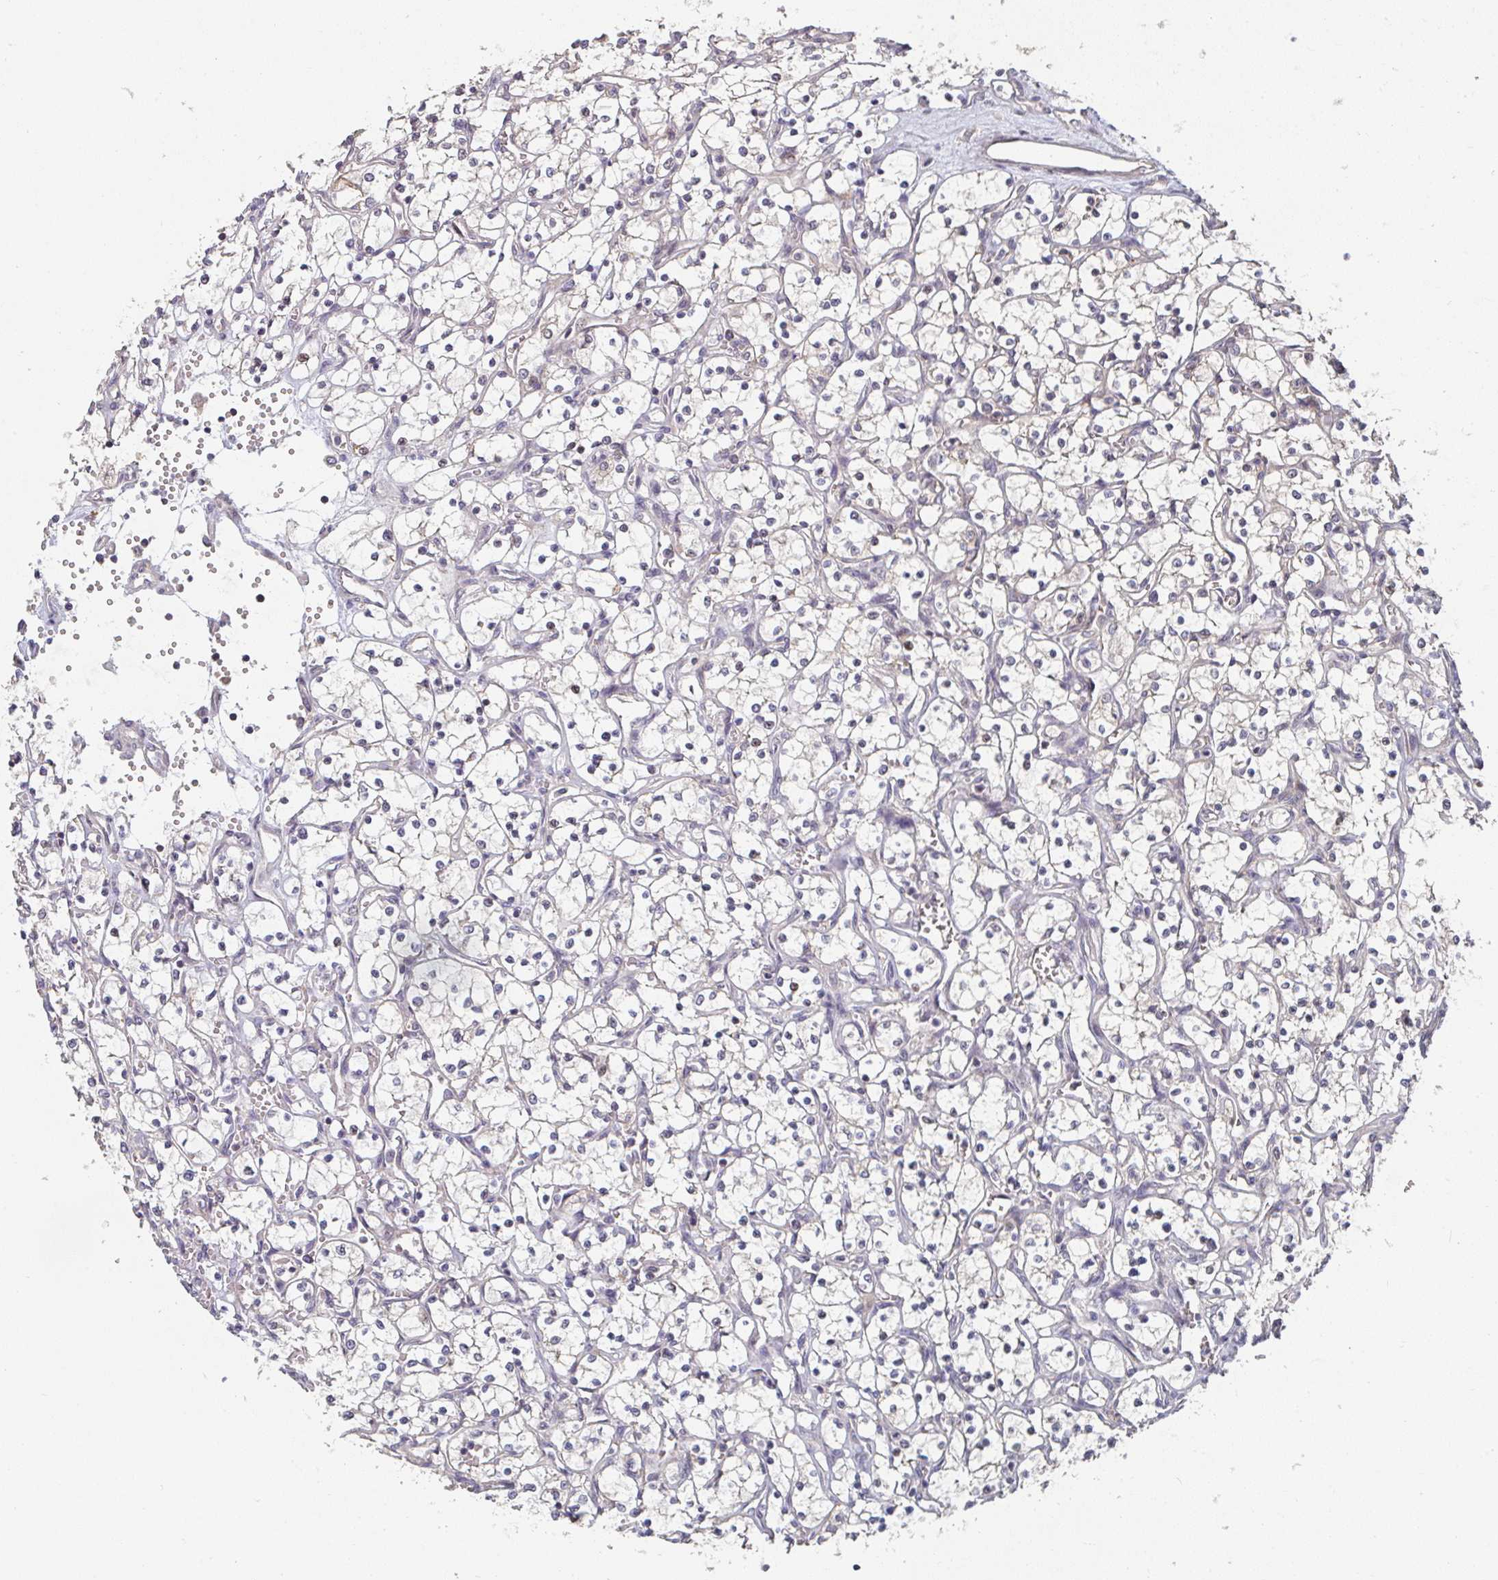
{"staining": {"intensity": "negative", "quantity": "none", "location": "none"}, "tissue": "renal cancer", "cell_type": "Tumor cells", "image_type": "cancer", "snomed": [{"axis": "morphology", "description": "Adenocarcinoma, NOS"}, {"axis": "topography", "description": "Kidney"}], "caption": "This is an immunohistochemistry (IHC) micrograph of renal cancer (adenocarcinoma). There is no positivity in tumor cells.", "gene": "RANGRF", "patient": {"sex": "female", "age": 69}}